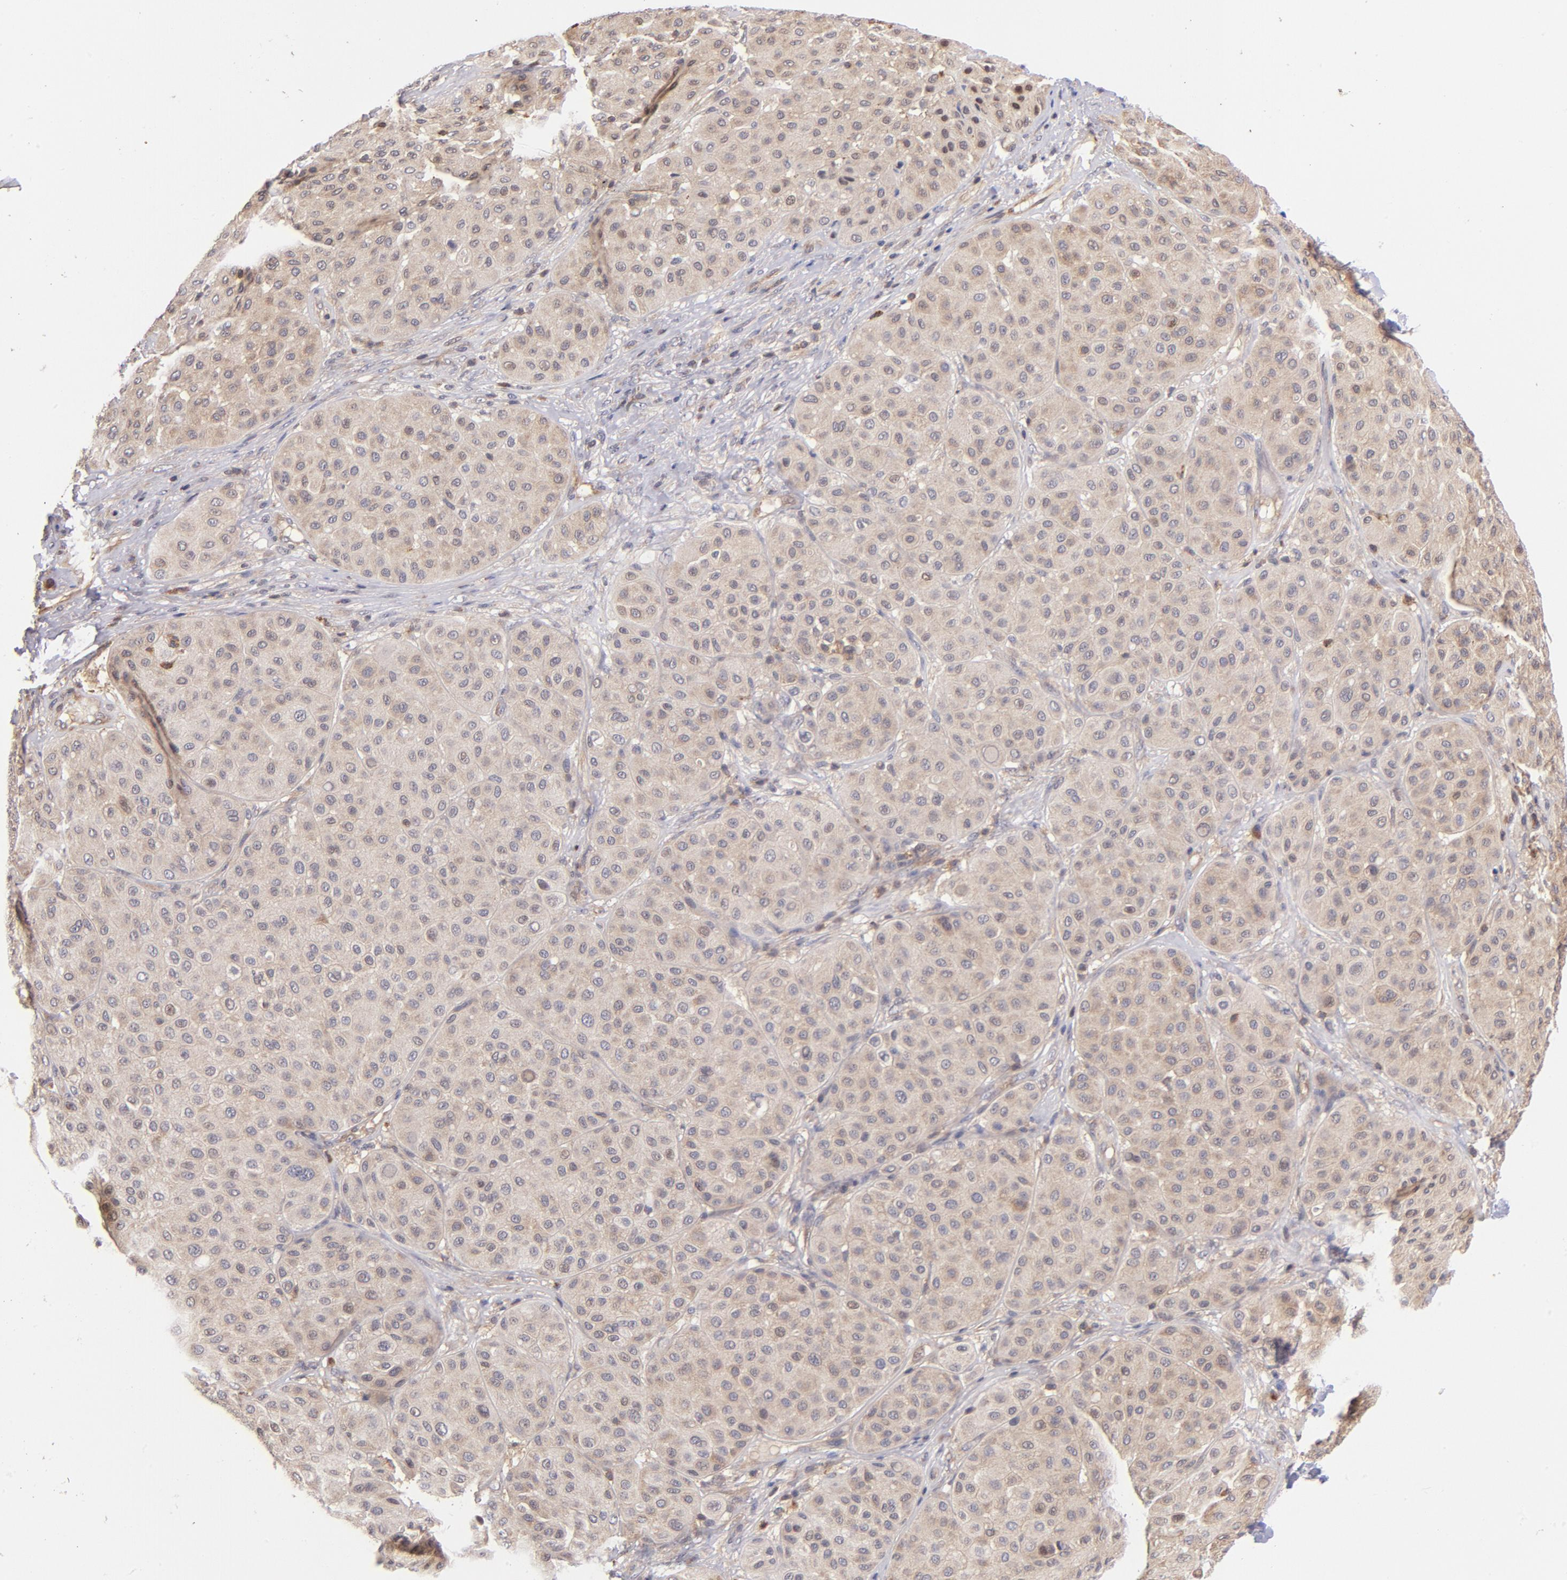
{"staining": {"intensity": "weak", "quantity": ">75%", "location": "cytoplasmic/membranous"}, "tissue": "melanoma", "cell_type": "Tumor cells", "image_type": "cancer", "snomed": [{"axis": "morphology", "description": "Normal tissue, NOS"}, {"axis": "morphology", "description": "Malignant melanoma, Metastatic site"}, {"axis": "topography", "description": "Skin"}], "caption": "Malignant melanoma (metastatic site) stained for a protein shows weak cytoplasmic/membranous positivity in tumor cells. (Stains: DAB in brown, nuclei in blue, Microscopy: brightfield microscopy at high magnification).", "gene": "YWHAB", "patient": {"sex": "male", "age": 41}}